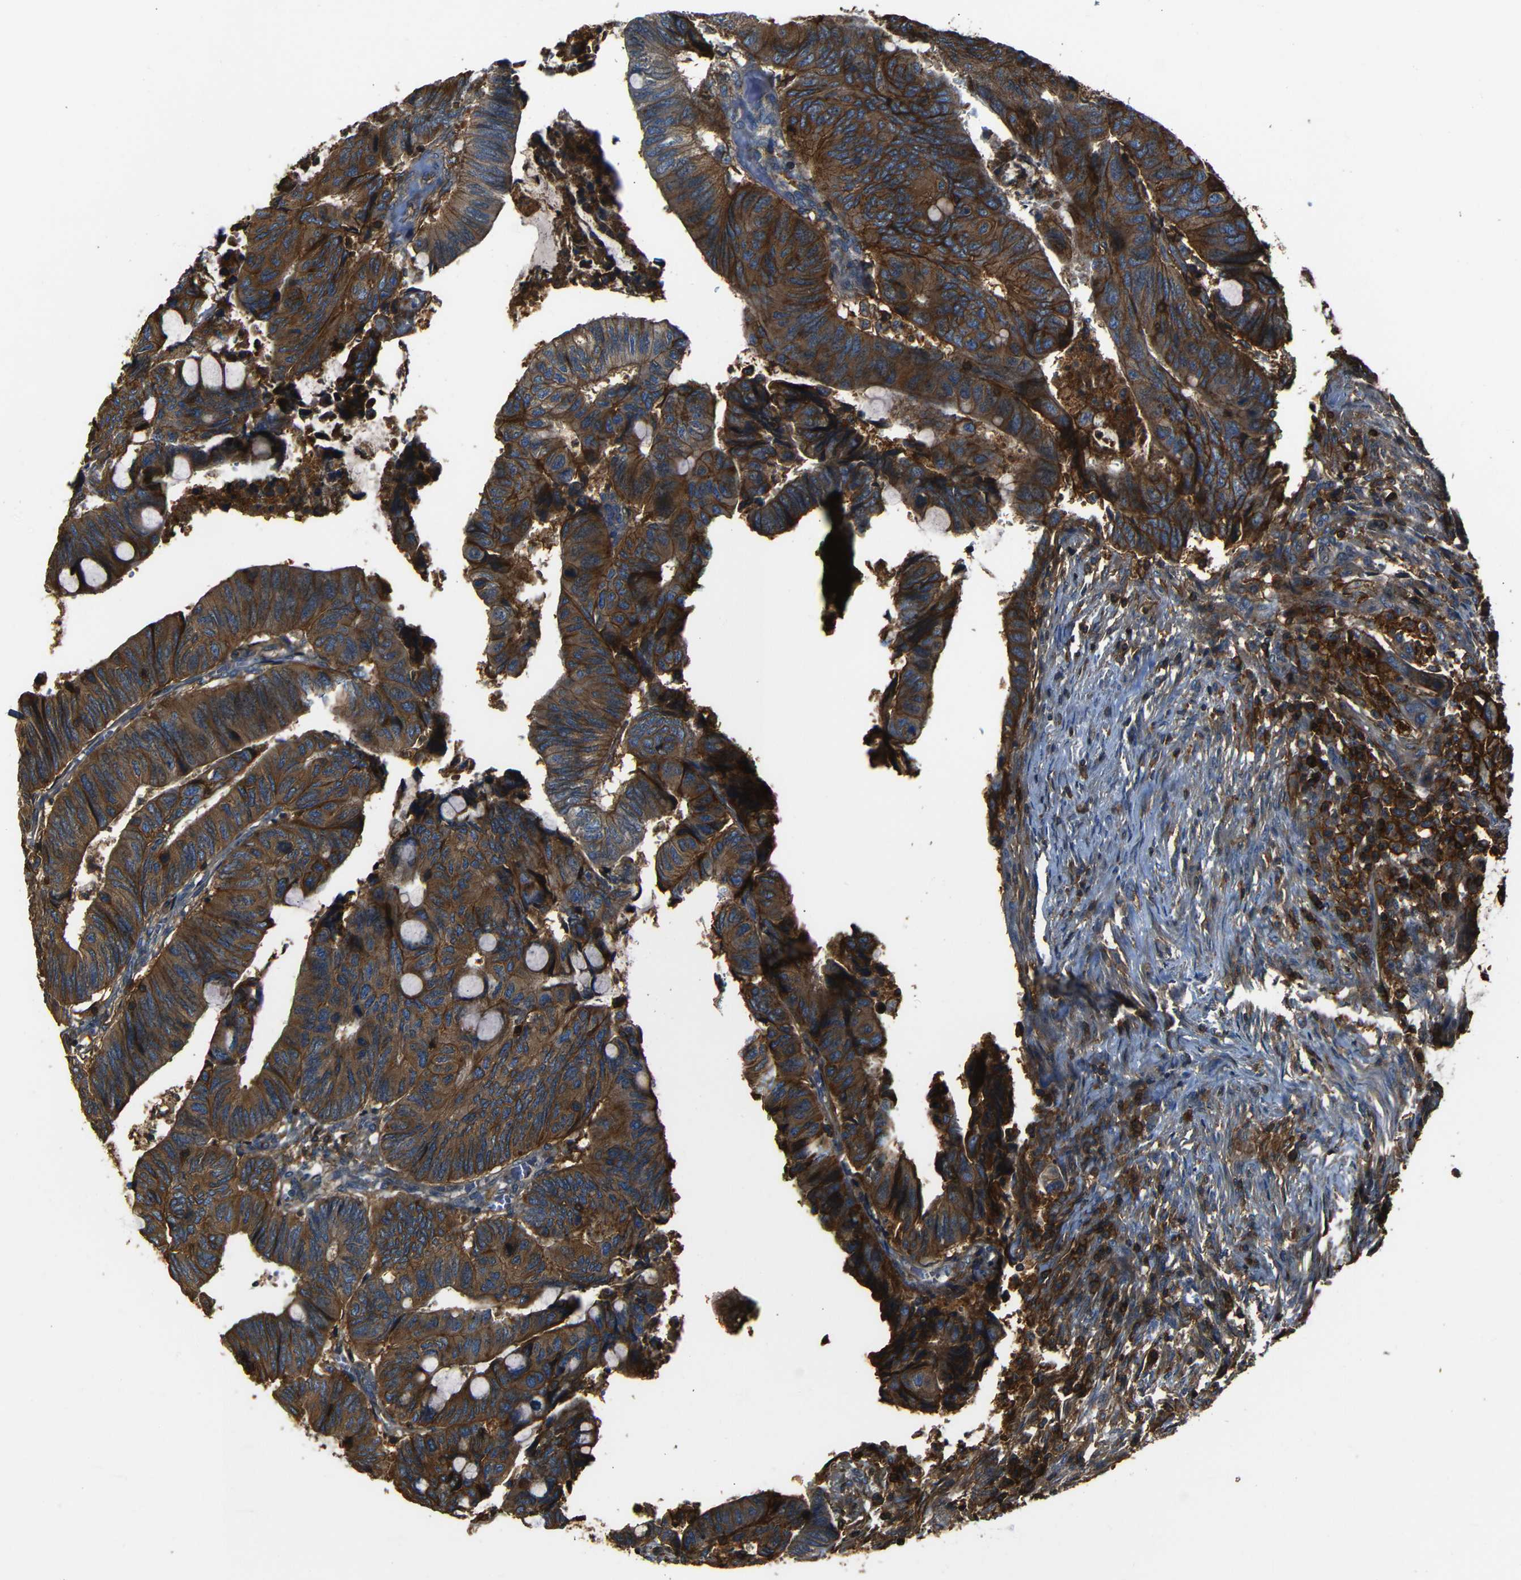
{"staining": {"intensity": "strong", "quantity": ">75%", "location": "cytoplasmic/membranous"}, "tissue": "colorectal cancer", "cell_type": "Tumor cells", "image_type": "cancer", "snomed": [{"axis": "morphology", "description": "Normal tissue, NOS"}, {"axis": "morphology", "description": "Adenocarcinoma, NOS"}, {"axis": "topography", "description": "Rectum"}, {"axis": "topography", "description": "Peripheral nerve tissue"}], "caption": "The image shows immunohistochemical staining of colorectal adenocarcinoma. There is strong cytoplasmic/membranous expression is present in approximately >75% of tumor cells. The staining is performed using DAB (3,3'-diaminobenzidine) brown chromogen to label protein expression. The nuclei are counter-stained blue using hematoxylin.", "gene": "ADGRE5", "patient": {"sex": "male", "age": 92}}